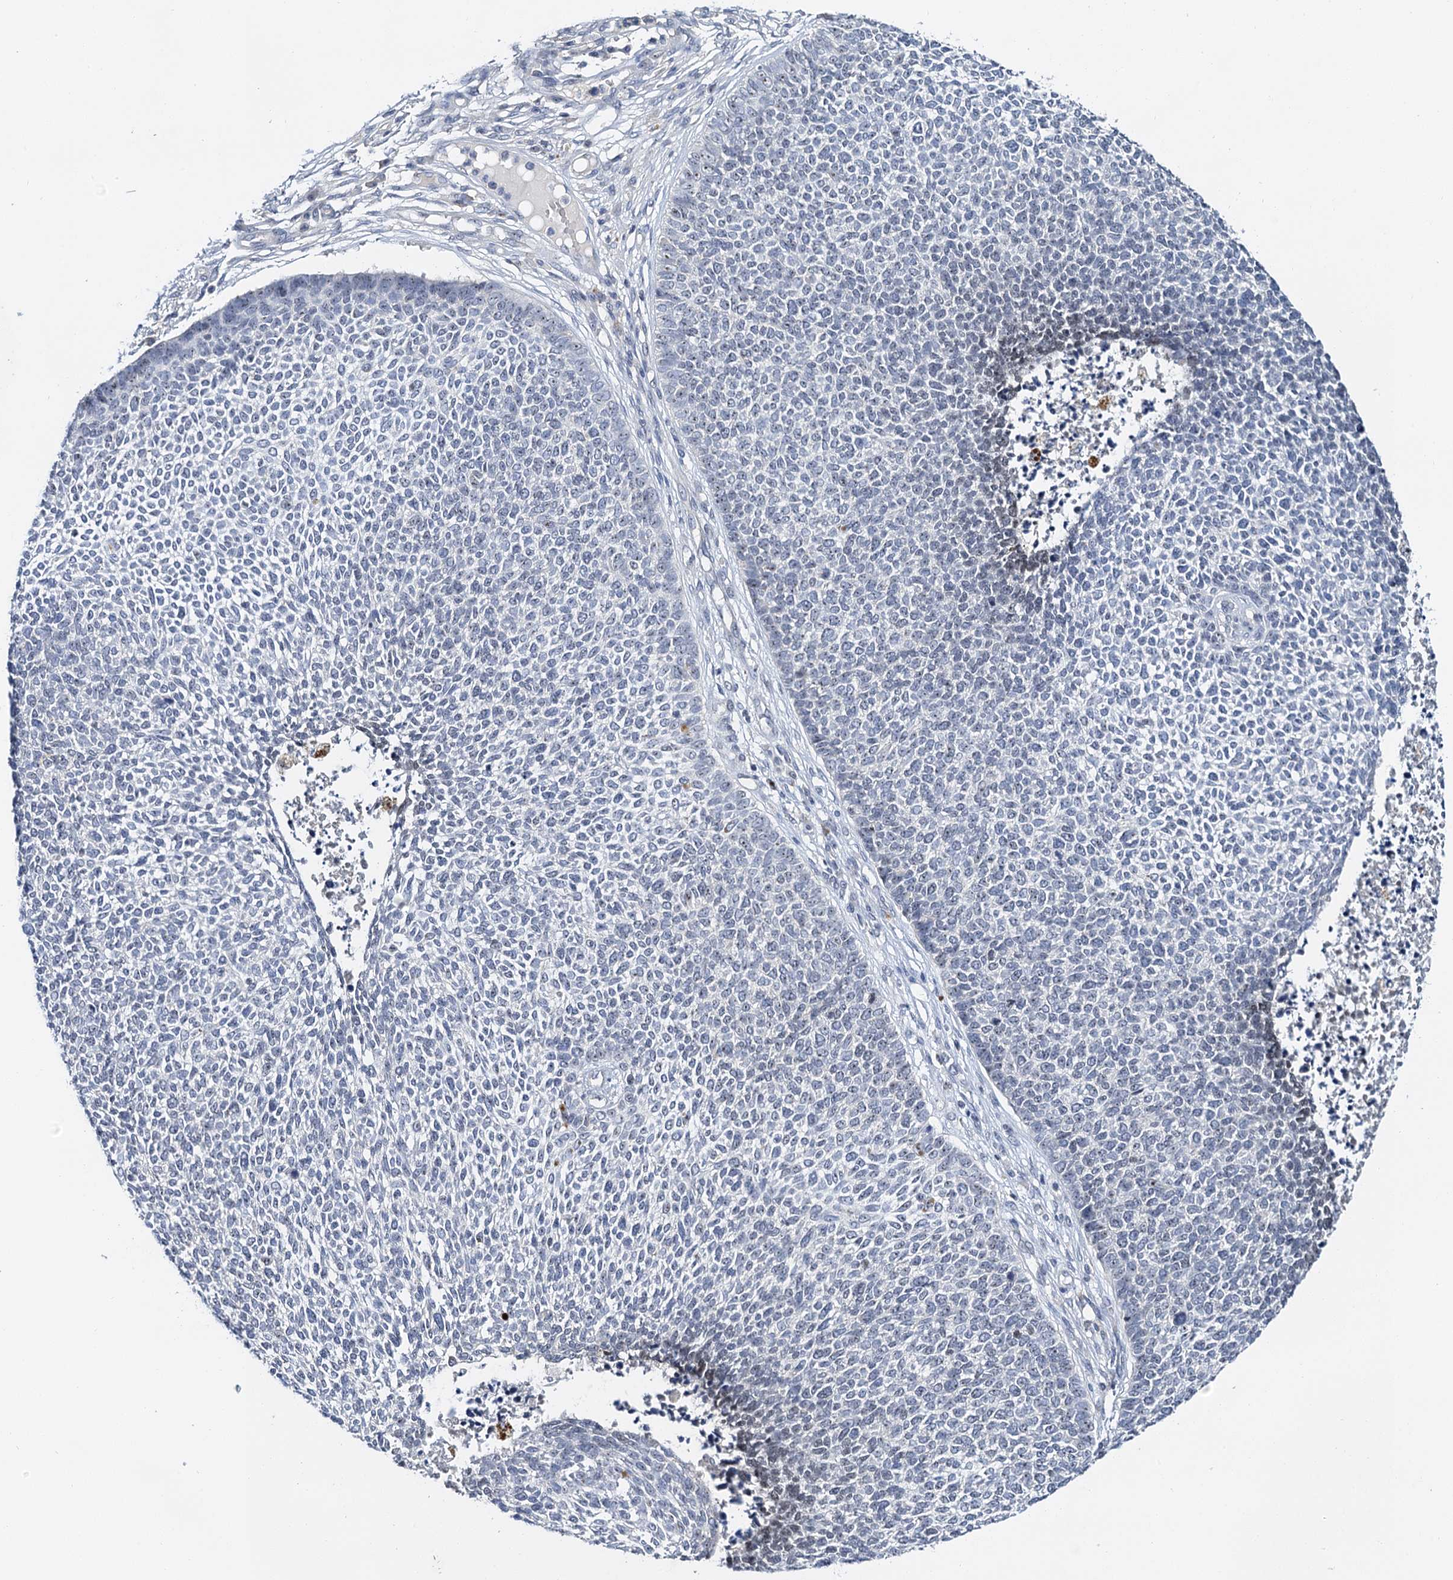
{"staining": {"intensity": "negative", "quantity": "none", "location": "none"}, "tissue": "skin cancer", "cell_type": "Tumor cells", "image_type": "cancer", "snomed": [{"axis": "morphology", "description": "Basal cell carcinoma"}, {"axis": "topography", "description": "Skin"}], "caption": "A histopathology image of human basal cell carcinoma (skin) is negative for staining in tumor cells. Brightfield microscopy of immunohistochemistry stained with DAB (brown) and hematoxylin (blue), captured at high magnification.", "gene": "NOP2", "patient": {"sex": "female", "age": 84}}